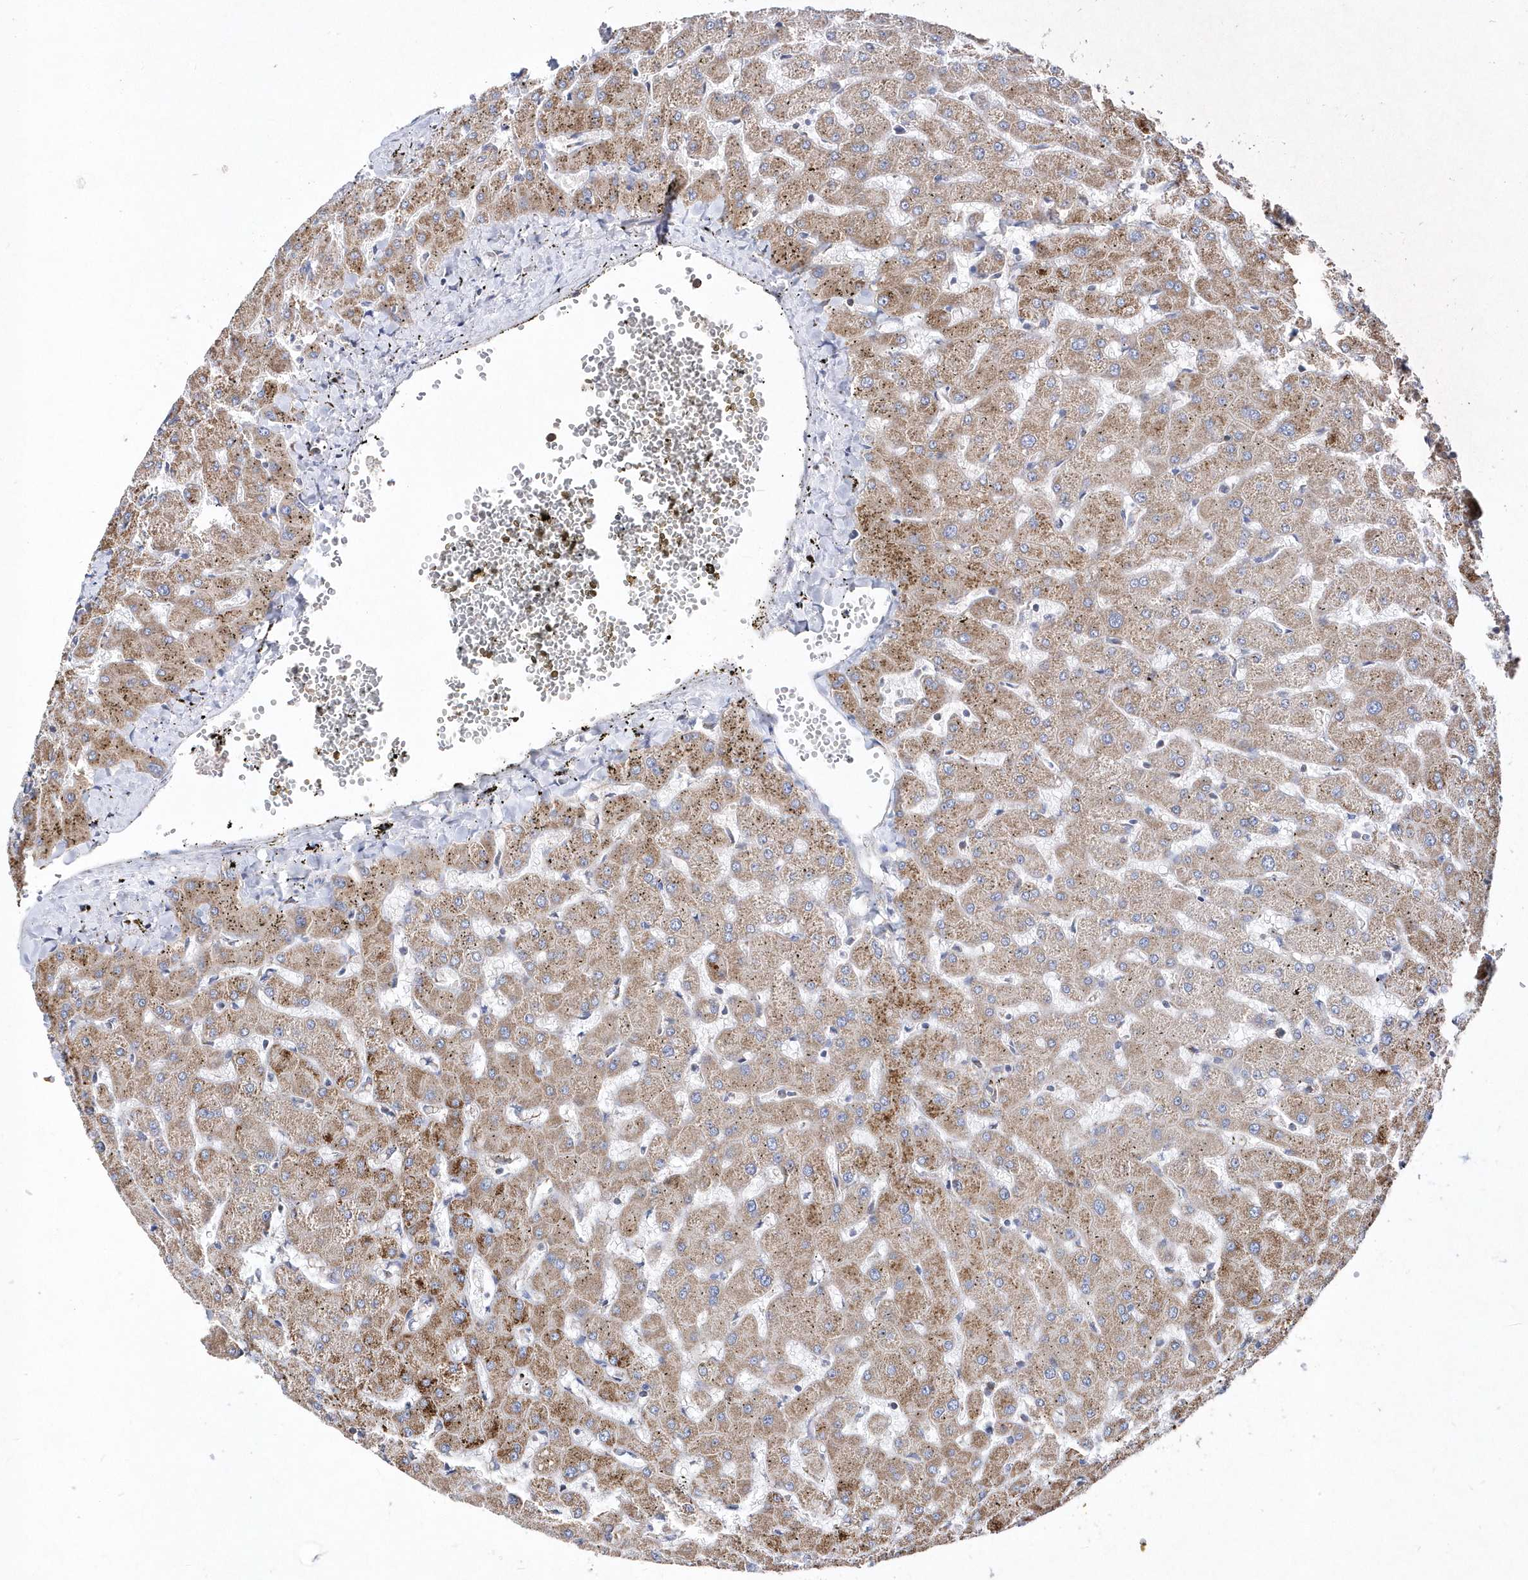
{"staining": {"intensity": "negative", "quantity": "none", "location": "none"}, "tissue": "liver", "cell_type": "Cholangiocytes", "image_type": "normal", "snomed": [{"axis": "morphology", "description": "Normal tissue, NOS"}, {"axis": "topography", "description": "Liver"}], "caption": "Immunohistochemical staining of normal human liver reveals no significant staining in cholangiocytes.", "gene": "JKAMP", "patient": {"sex": "female", "age": 63}}